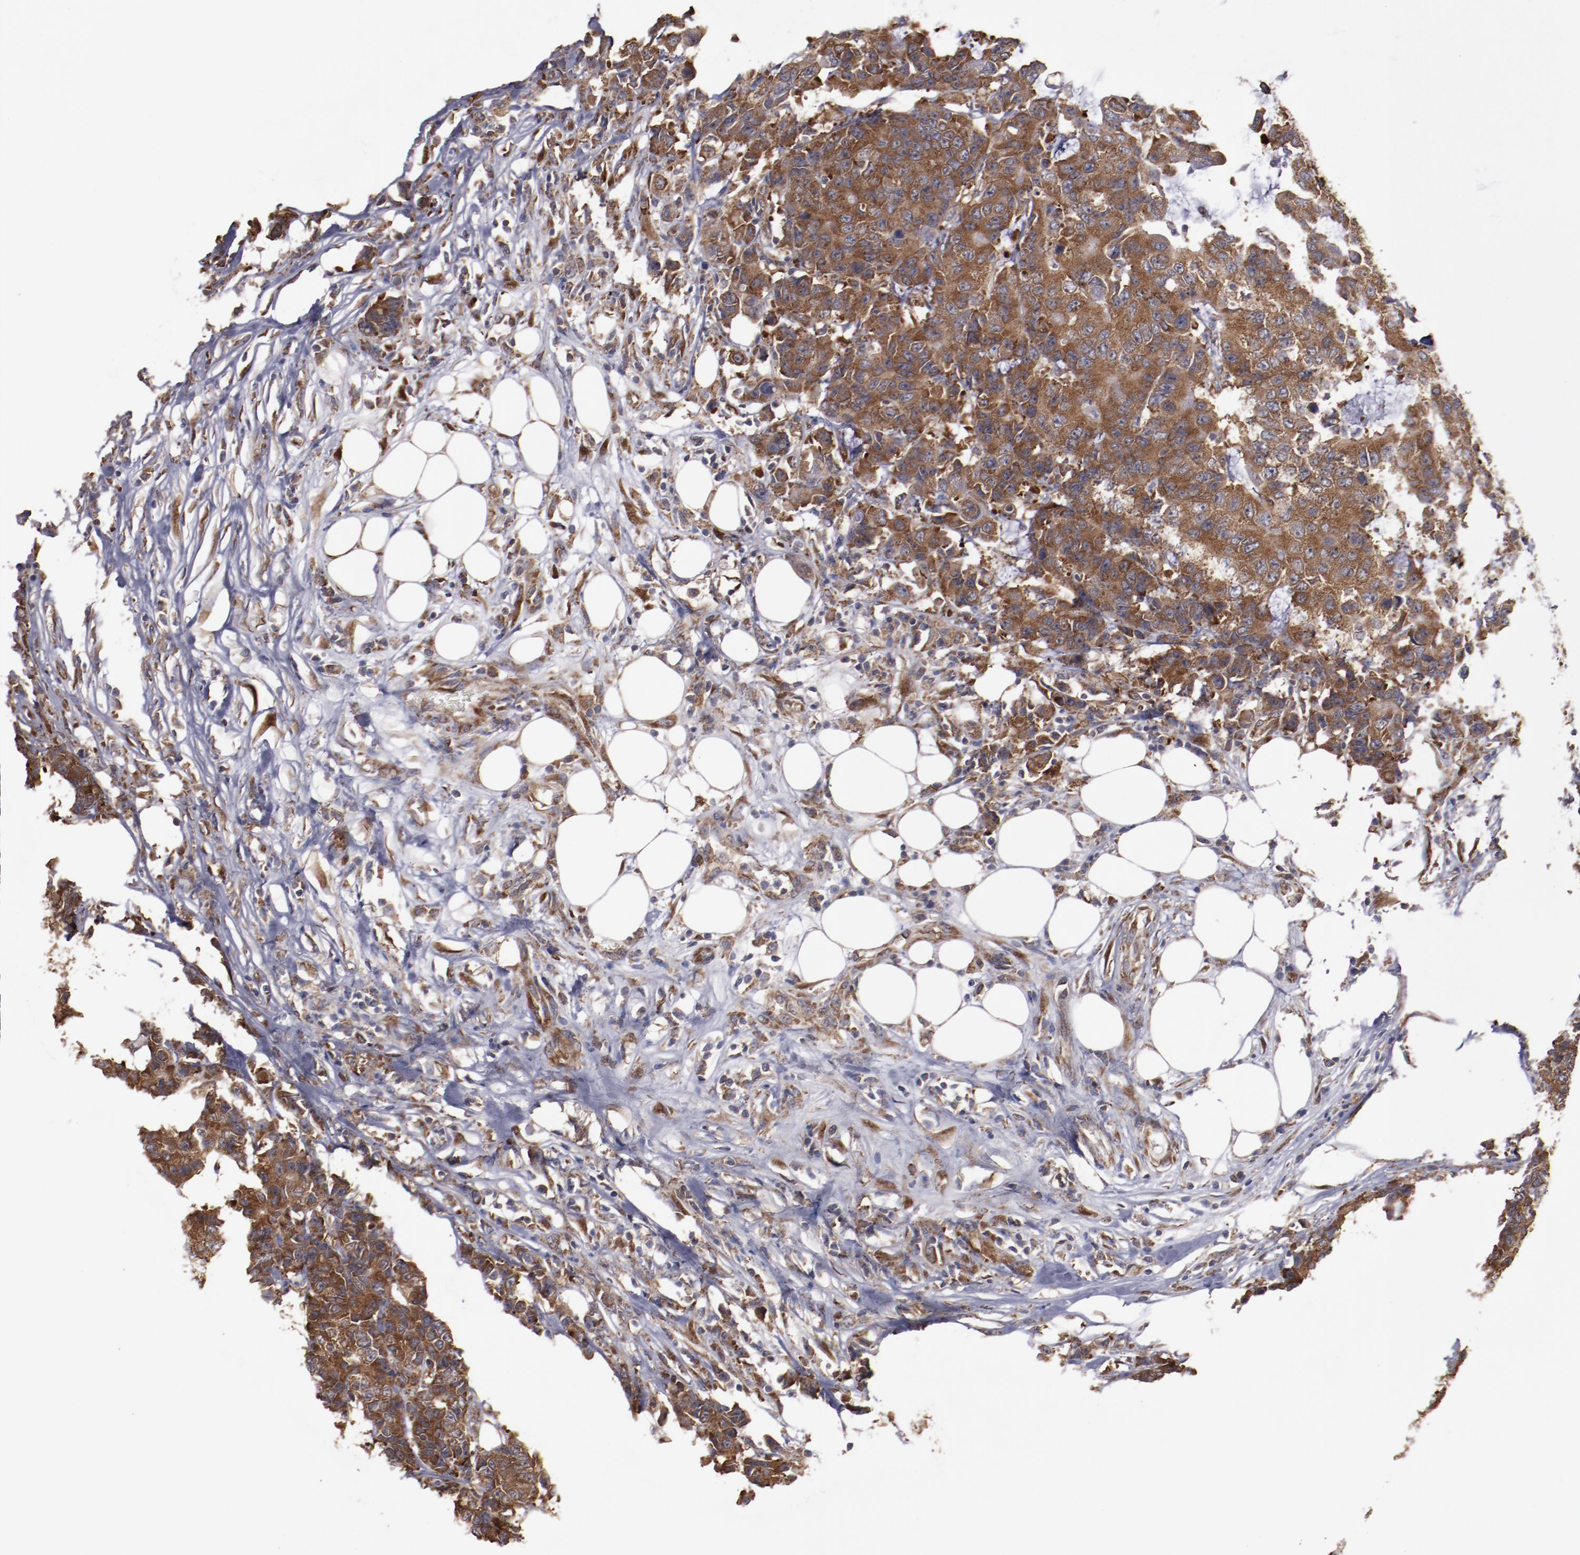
{"staining": {"intensity": "strong", "quantity": ">75%", "location": "cytoplasmic/membranous"}, "tissue": "colorectal cancer", "cell_type": "Tumor cells", "image_type": "cancer", "snomed": [{"axis": "morphology", "description": "Adenocarcinoma, NOS"}, {"axis": "topography", "description": "Colon"}], "caption": "Immunohistochemistry (IHC) of colorectal cancer (adenocarcinoma) shows high levels of strong cytoplasmic/membranous positivity in approximately >75% of tumor cells.", "gene": "RPS4Y1", "patient": {"sex": "female", "age": 86}}